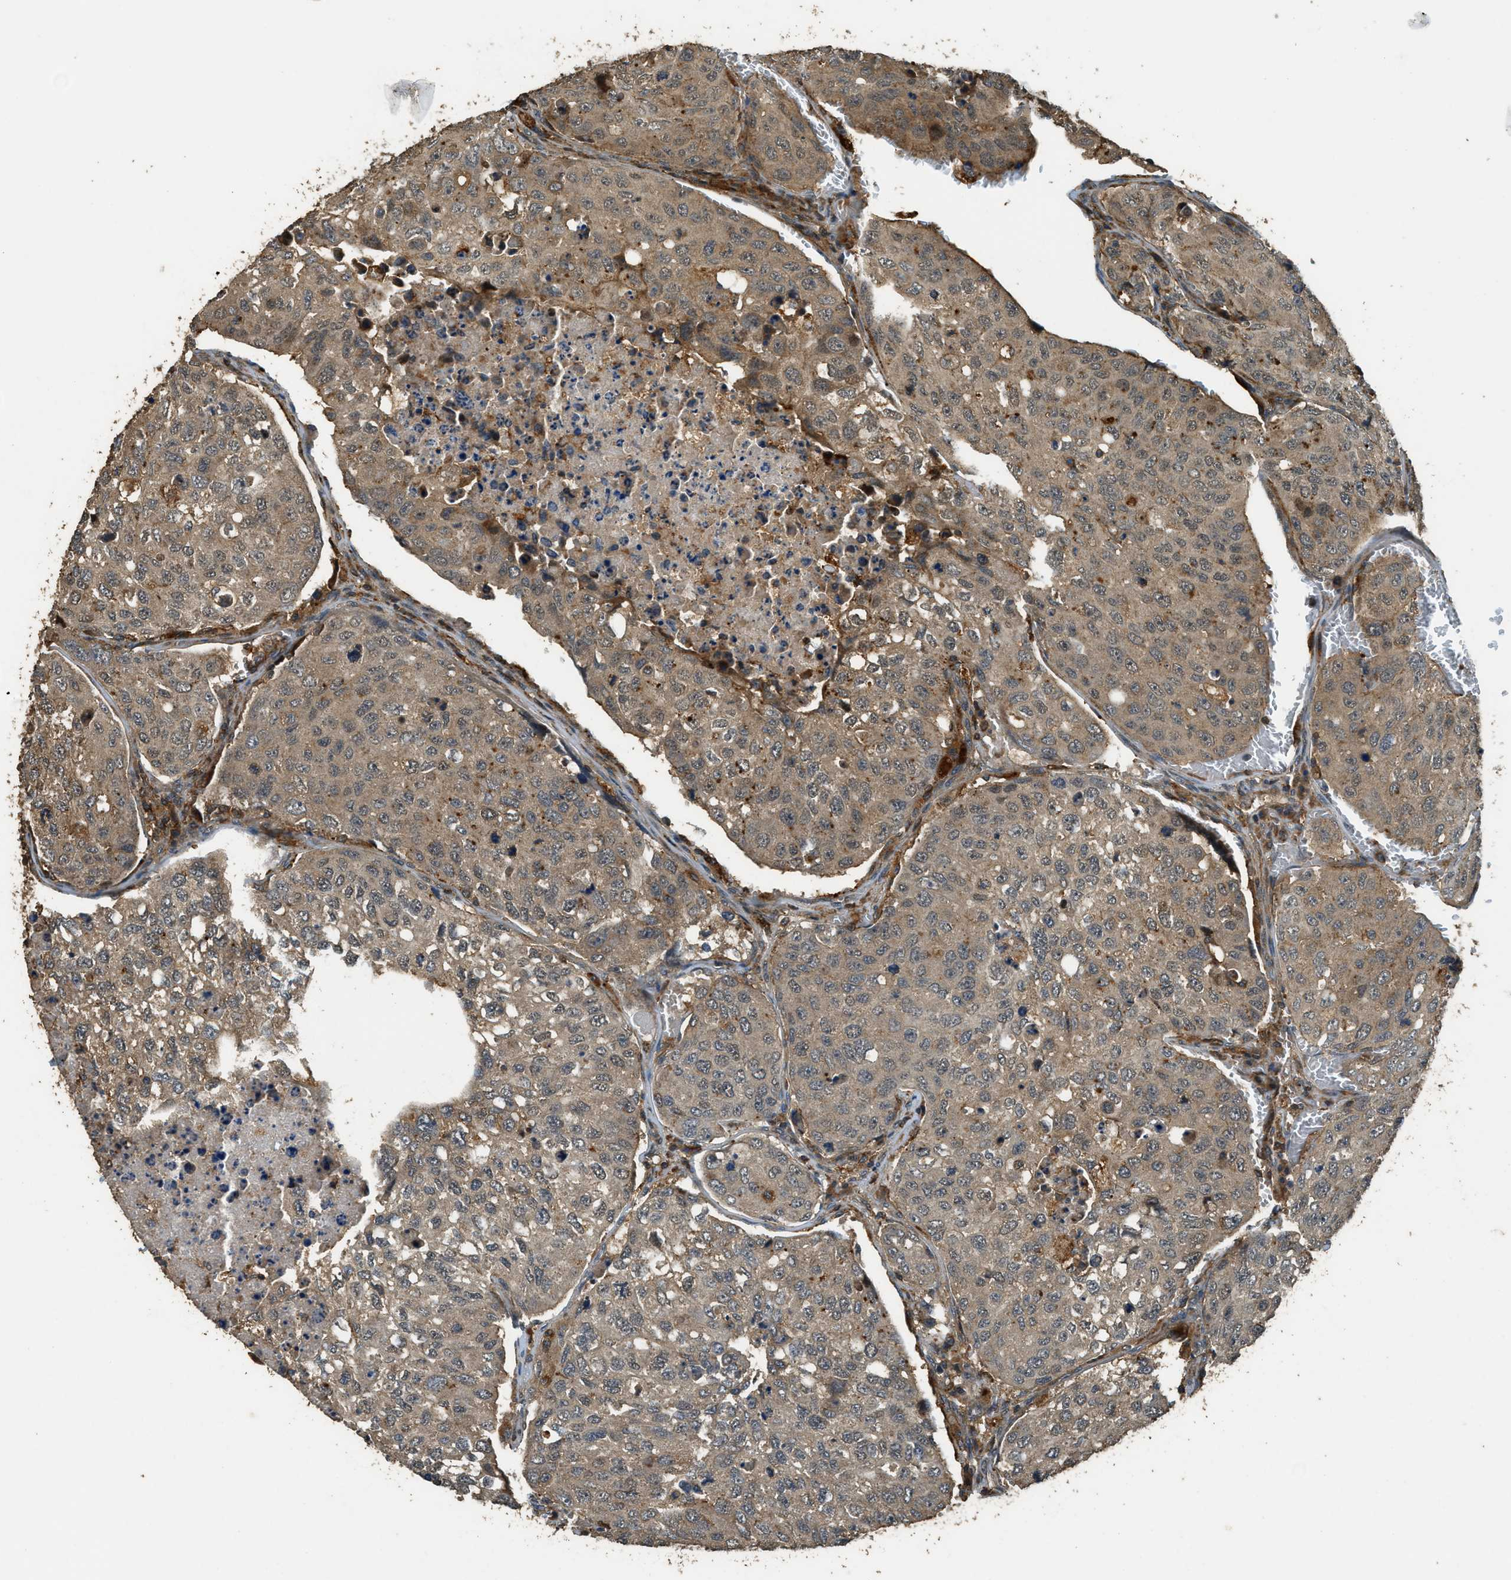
{"staining": {"intensity": "moderate", "quantity": ">75%", "location": "cytoplasmic/membranous"}, "tissue": "urothelial cancer", "cell_type": "Tumor cells", "image_type": "cancer", "snomed": [{"axis": "morphology", "description": "Urothelial carcinoma, High grade"}, {"axis": "topography", "description": "Lymph node"}, {"axis": "topography", "description": "Urinary bladder"}], "caption": "Urothelial cancer stained with DAB (3,3'-diaminobenzidine) IHC demonstrates medium levels of moderate cytoplasmic/membranous expression in approximately >75% of tumor cells.", "gene": "PPP6R3", "patient": {"sex": "male", "age": 51}}